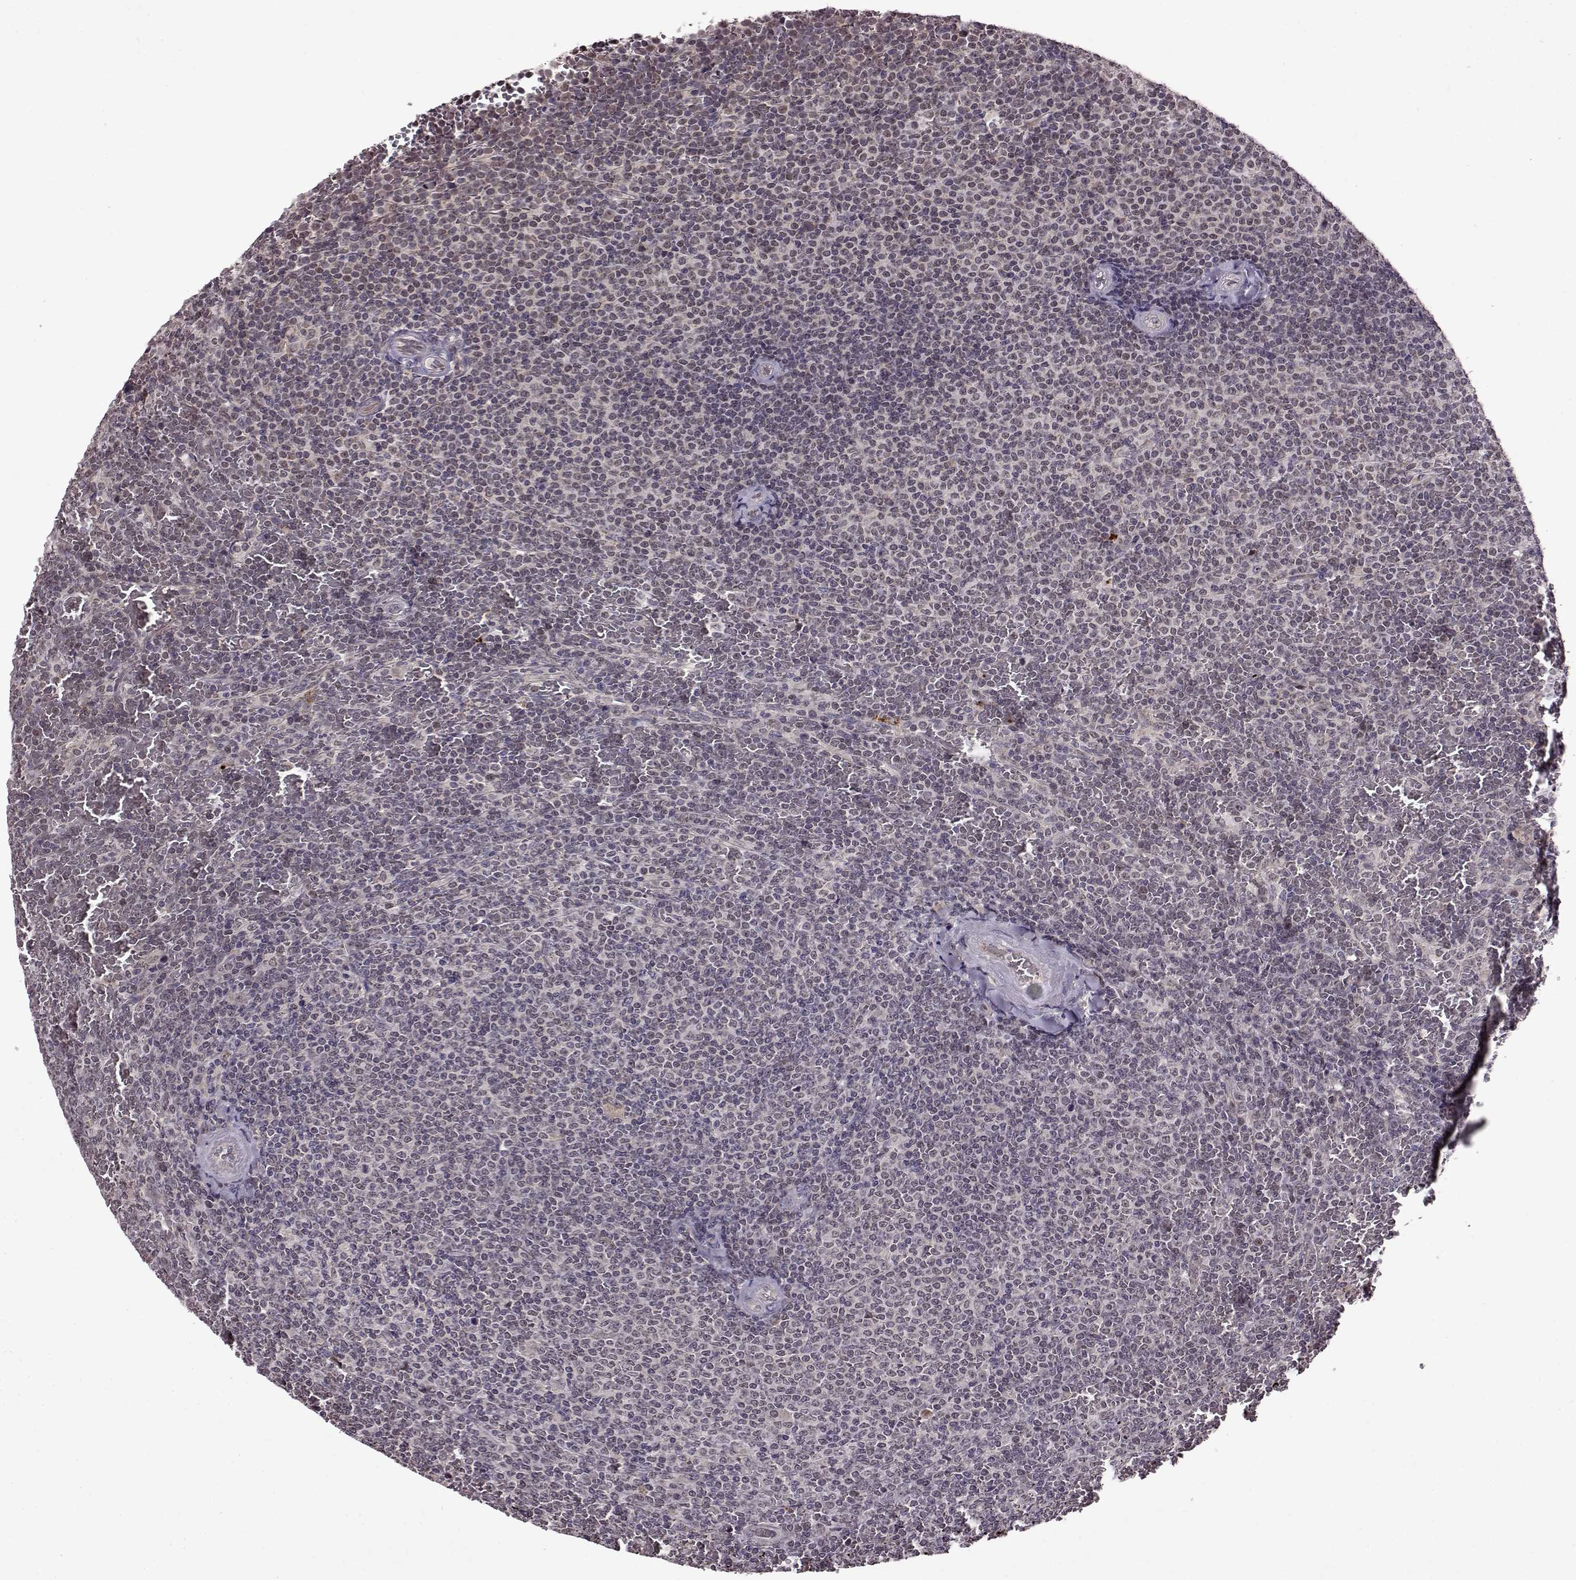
{"staining": {"intensity": "negative", "quantity": "none", "location": "none"}, "tissue": "lymphoma", "cell_type": "Tumor cells", "image_type": "cancer", "snomed": [{"axis": "morphology", "description": "Malignant lymphoma, non-Hodgkin's type, Low grade"}, {"axis": "topography", "description": "Spleen"}], "caption": "IHC of lymphoma displays no positivity in tumor cells. (Brightfield microscopy of DAB (3,3'-diaminobenzidine) immunohistochemistry at high magnification).", "gene": "MAIP1", "patient": {"sex": "female", "age": 77}}